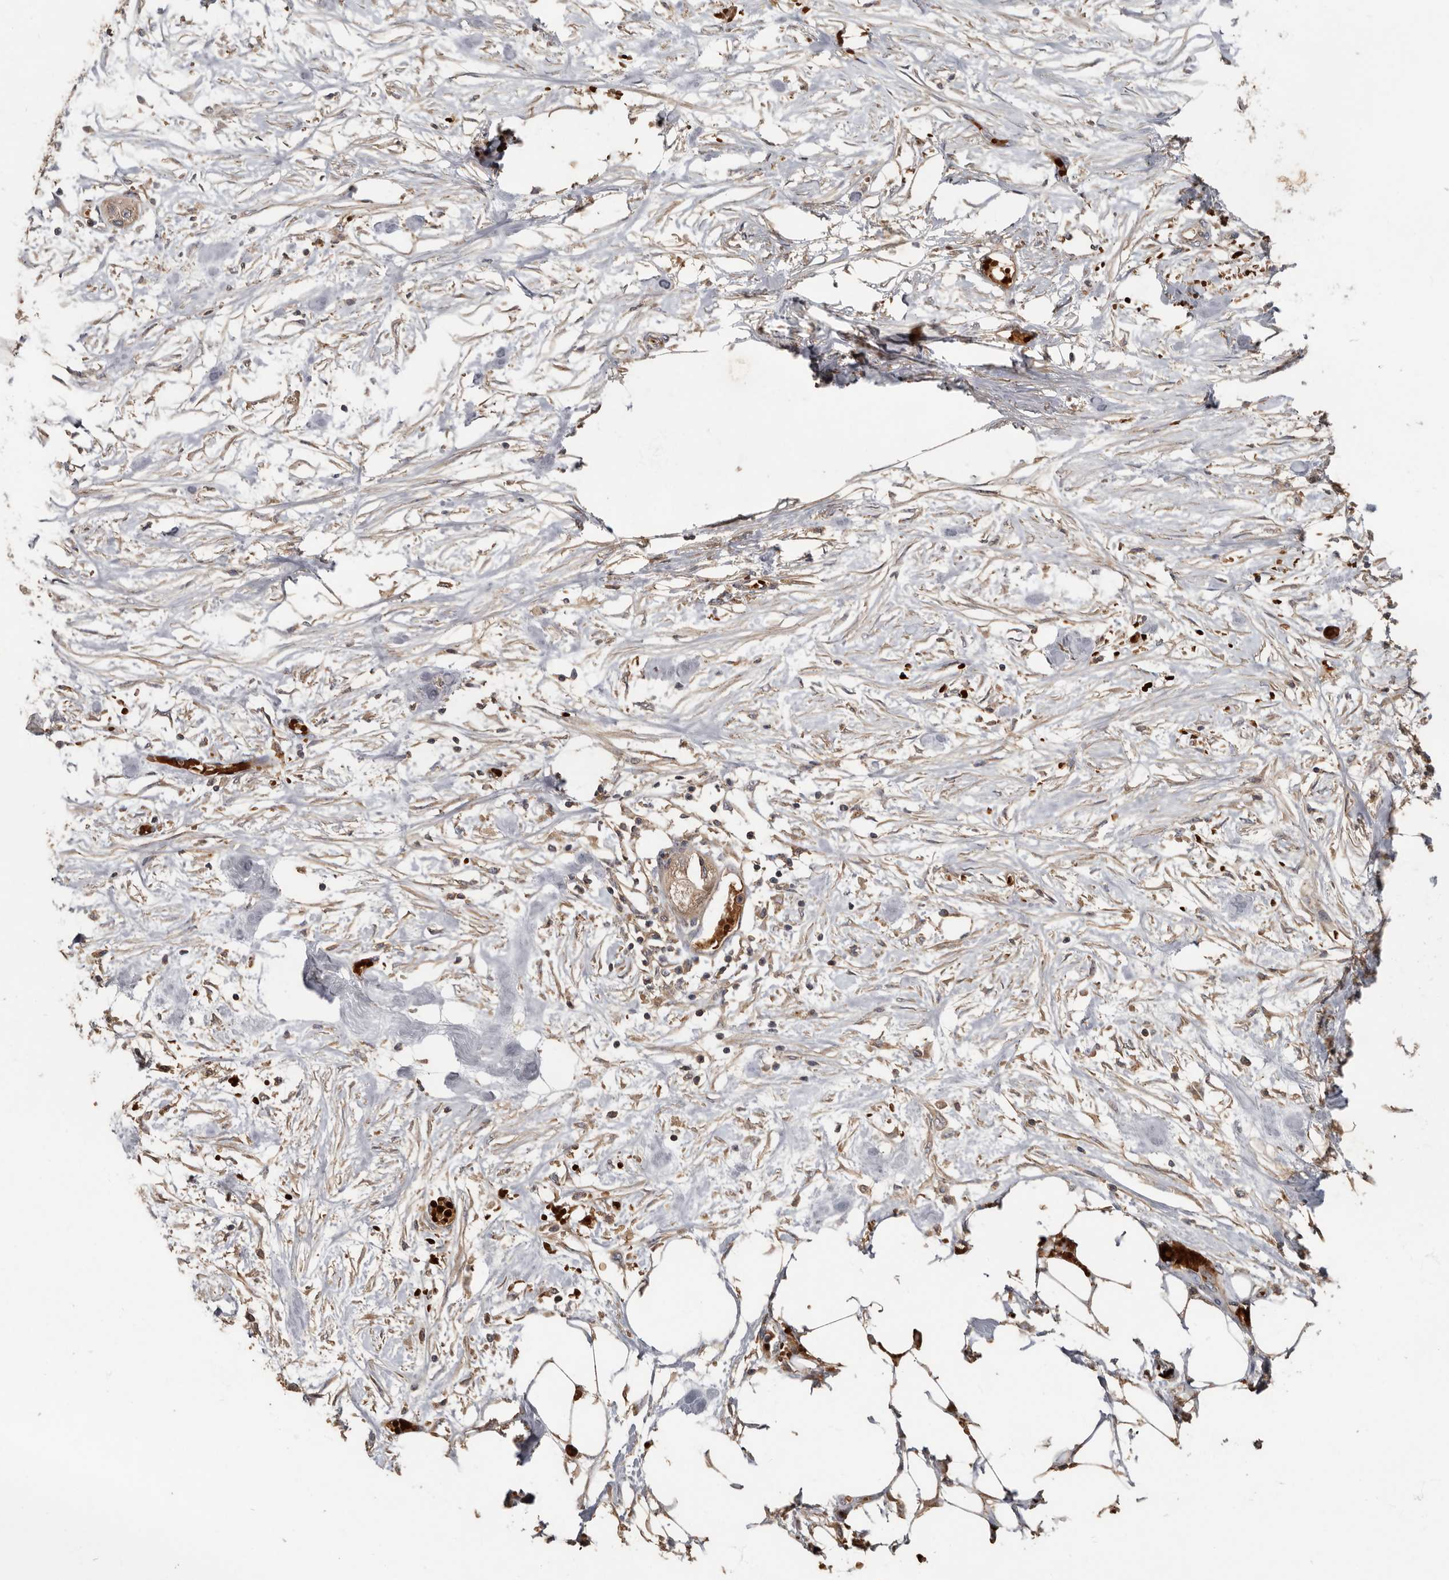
{"staining": {"intensity": "weak", "quantity": "25%-75%", "location": "cytoplasmic/membranous"}, "tissue": "urothelial cancer", "cell_type": "Tumor cells", "image_type": "cancer", "snomed": [{"axis": "morphology", "description": "Urothelial carcinoma, High grade"}, {"axis": "topography", "description": "Urinary bladder"}], "caption": "The image shows a brown stain indicating the presence of a protein in the cytoplasmic/membranous of tumor cells in high-grade urothelial carcinoma. The protein of interest is shown in brown color, while the nuclei are stained blue.", "gene": "KIF26B", "patient": {"sex": "male", "age": 64}}